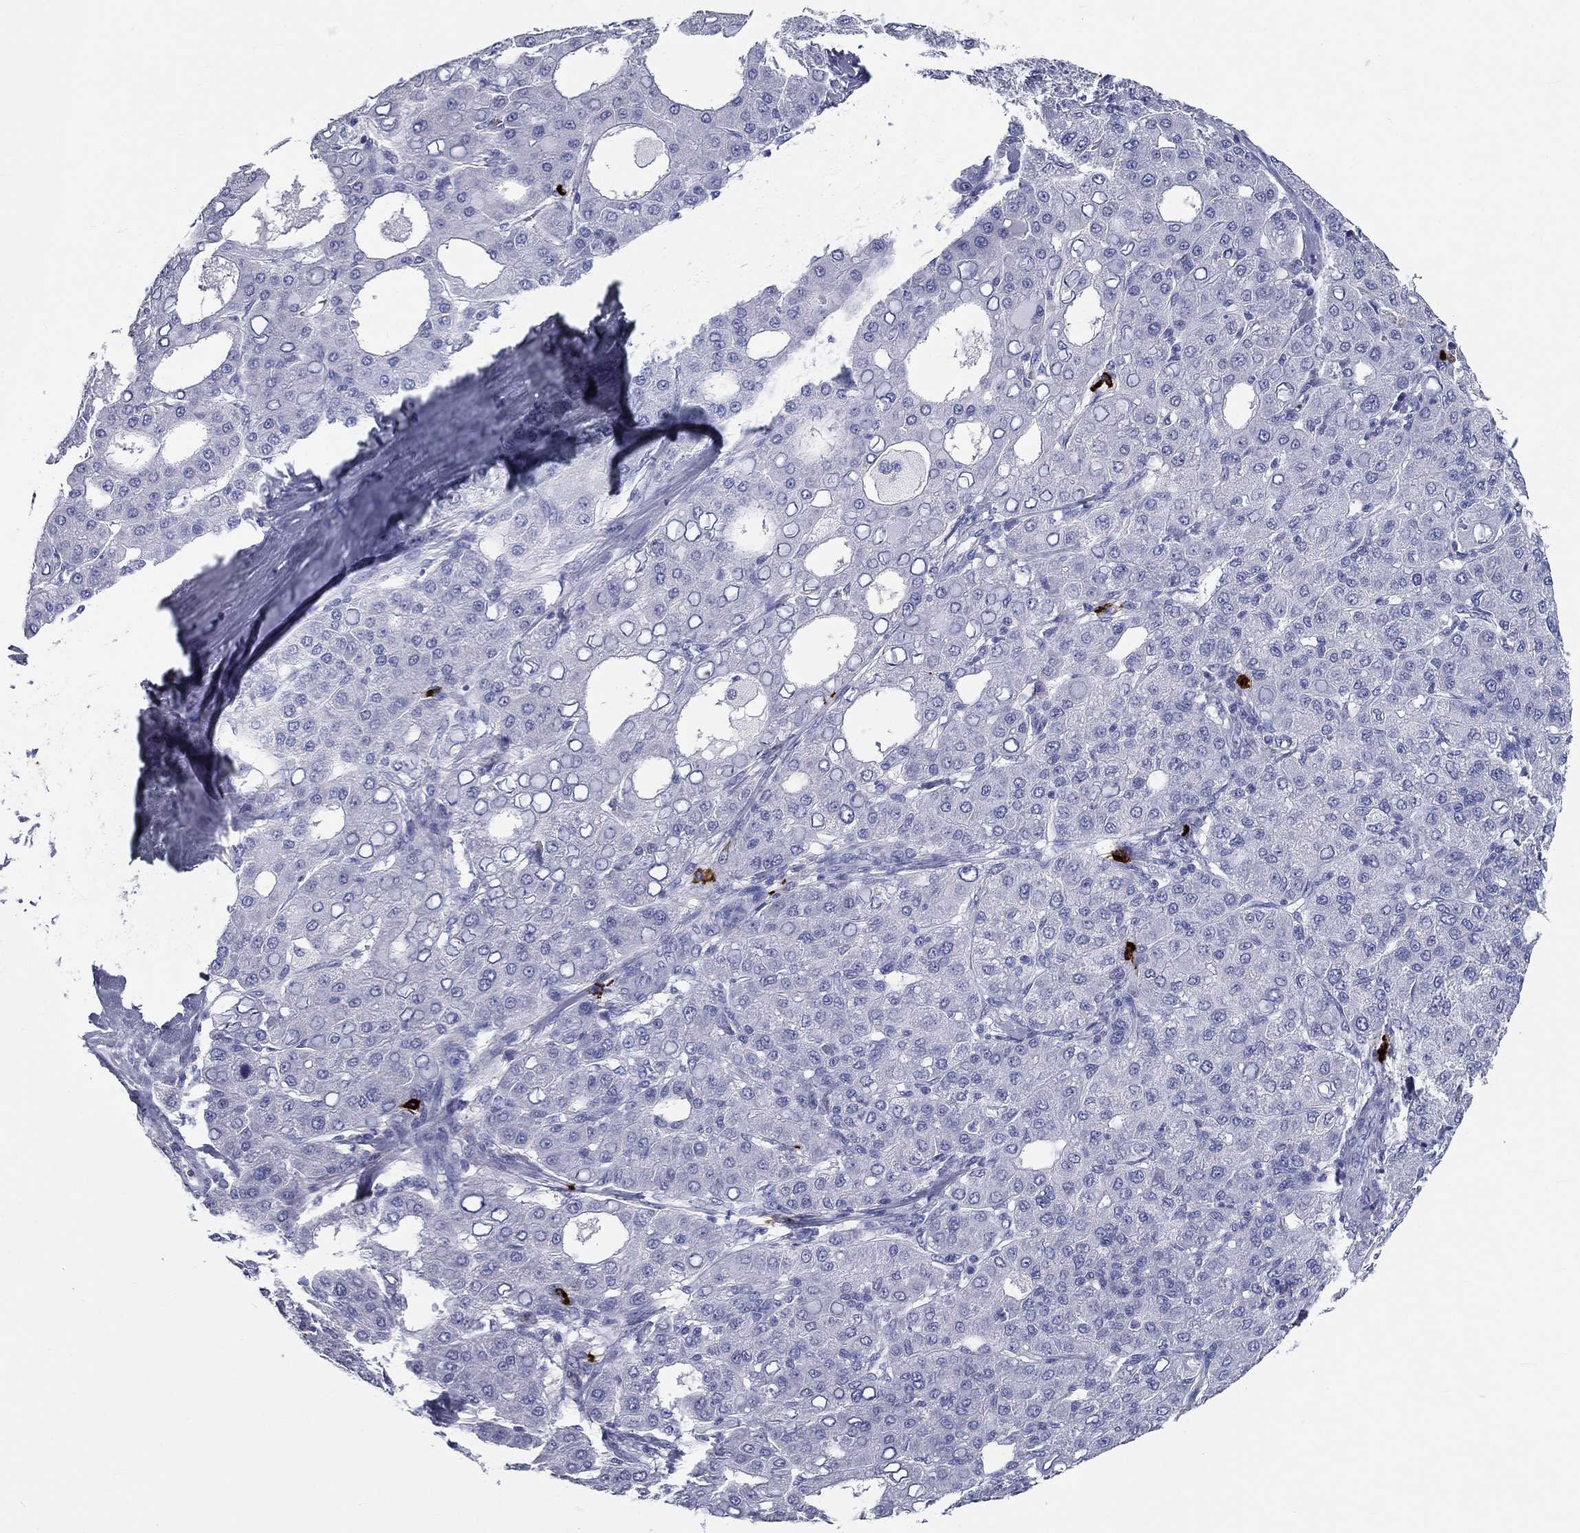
{"staining": {"intensity": "negative", "quantity": "none", "location": "none"}, "tissue": "liver cancer", "cell_type": "Tumor cells", "image_type": "cancer", "snomed": [{"axis": "morphology", "description": "Carcinoma, Hepatocellular, NOS"}, {"axis": "topography", "description": "Liver"}], "caption": "Immunohistochemistry image of neoplastic tissue: liver cancer stained with DAB demonstrates no significant protein staining in tumor cells.", "gene": "CD40LG", "patient": {"sex": "male", "age": 65}}